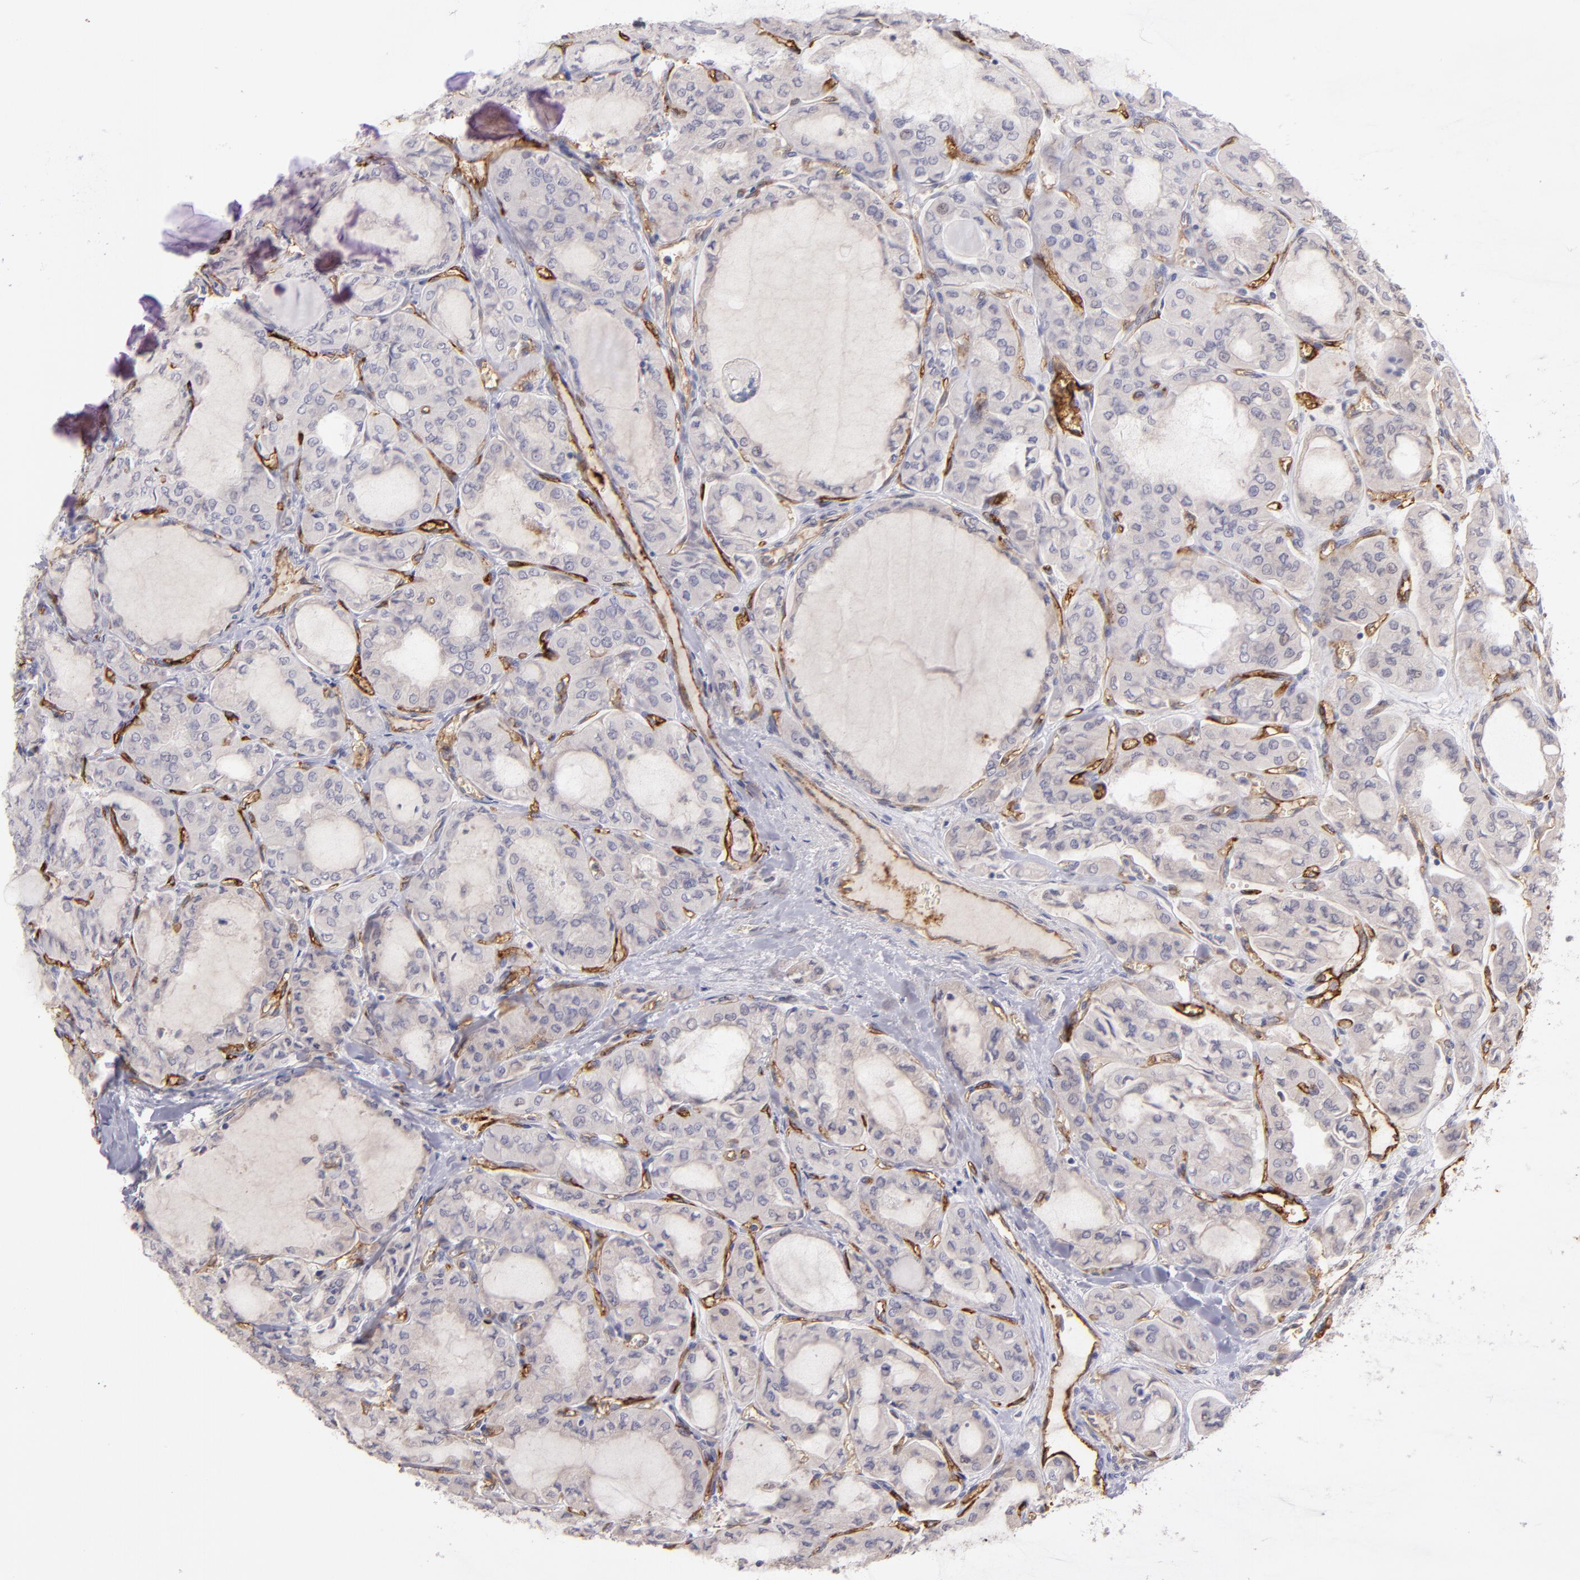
{"staining": {"intensity": "negative", "quantity": "none", "location": "none"}, "tissue": "thyroid cancer", "cell_type": "Tumor cells", "image_type": "cancer", "snomed": [{"axis": "morphology", "description": "Papillary adenocarcinoma, NOS"}, {"axis": "topography", "description": "Thyroid gland"}], "caption": "Protein analysis of thyroid cancer demonstrates no significant staining in tumor cells.", "gene": "THBD", "patient": {"sex": "male", "age": 20}}